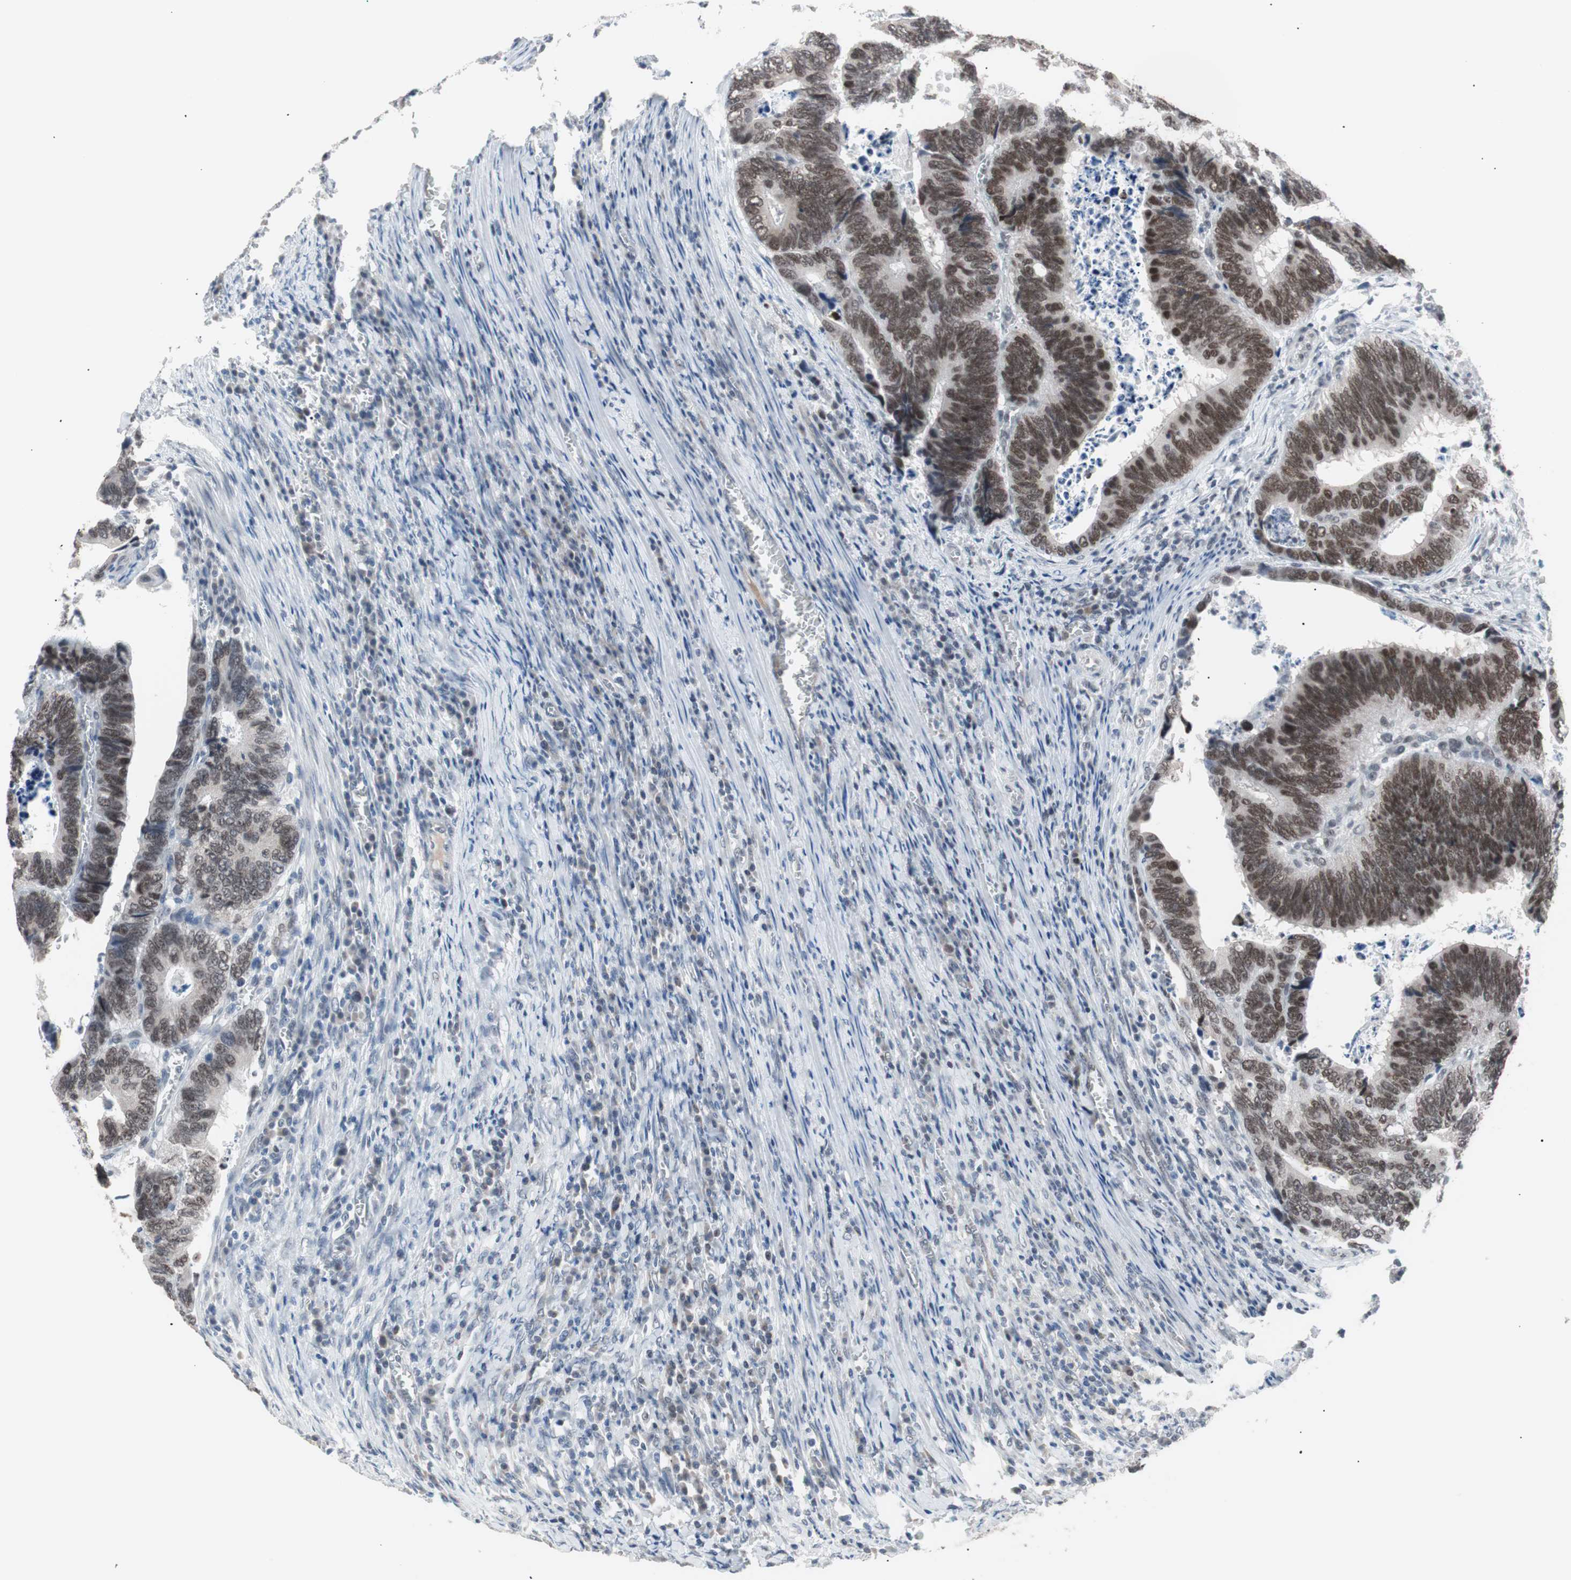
{"staining": {"intensity": "strong", "quantity": ">75%", "location": "nuclear"}, "tissue": "colorectal cancer", "cell_type": "Tumor cells", "image_type": "cancer", "snomed": [{"axis": "morphology", "description": "Adenocarcinoma, NOS"}, {"axis": "topography", "description": "Colon"}], "caption": "A high amount of strong nuclear positivity is present in about >75% of tumor cells in colorectal adenocarcinoma tissue. (Stains: DAB (3,3'-diaminobenzidine) in brown, nuclei in blue, Microscopy: brightfield microscopy at high magnification).", "gene": "LIG3", "patient": {"sex": "male", "age": 72}}